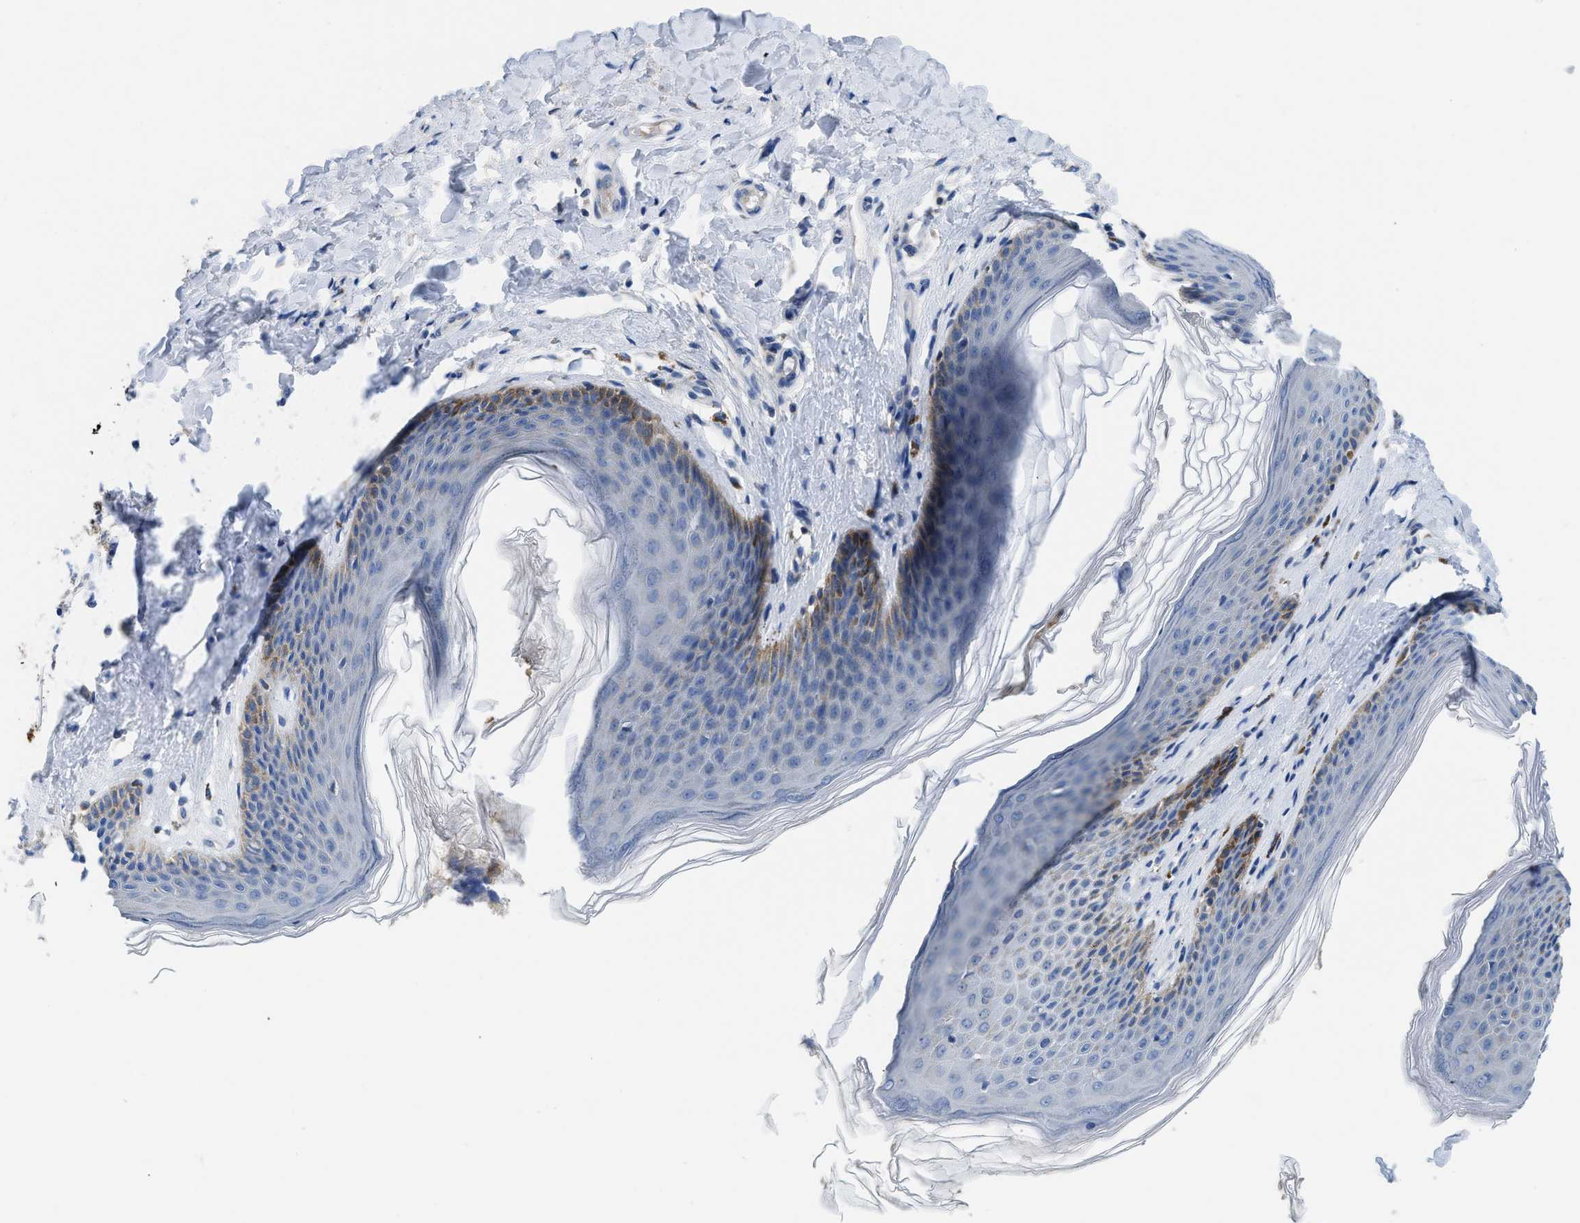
{"staining": {"intensity": "weak", "quantity": "<25%", "location": "cytoplasmic/membranous"}, "tissue": "skin", "cell_type": "Epidermal cells", "image_type": "normal", "snomed": [{"axis": "morphology", "description": "Normal tissue, NOS"}, {"axis": "topography", "description": "Vulva"}], "caption": "Skin was stained to show a protein in brown. There is no significant positivity in epidermal cells. The staining is performed using DAB (3,3'-diaminobenzidine) brown chromogen with nuclei counter-stained in using hematoxylin.", "gene": "SLC25A13", "patient": {"sex": "female", "age": 66}}